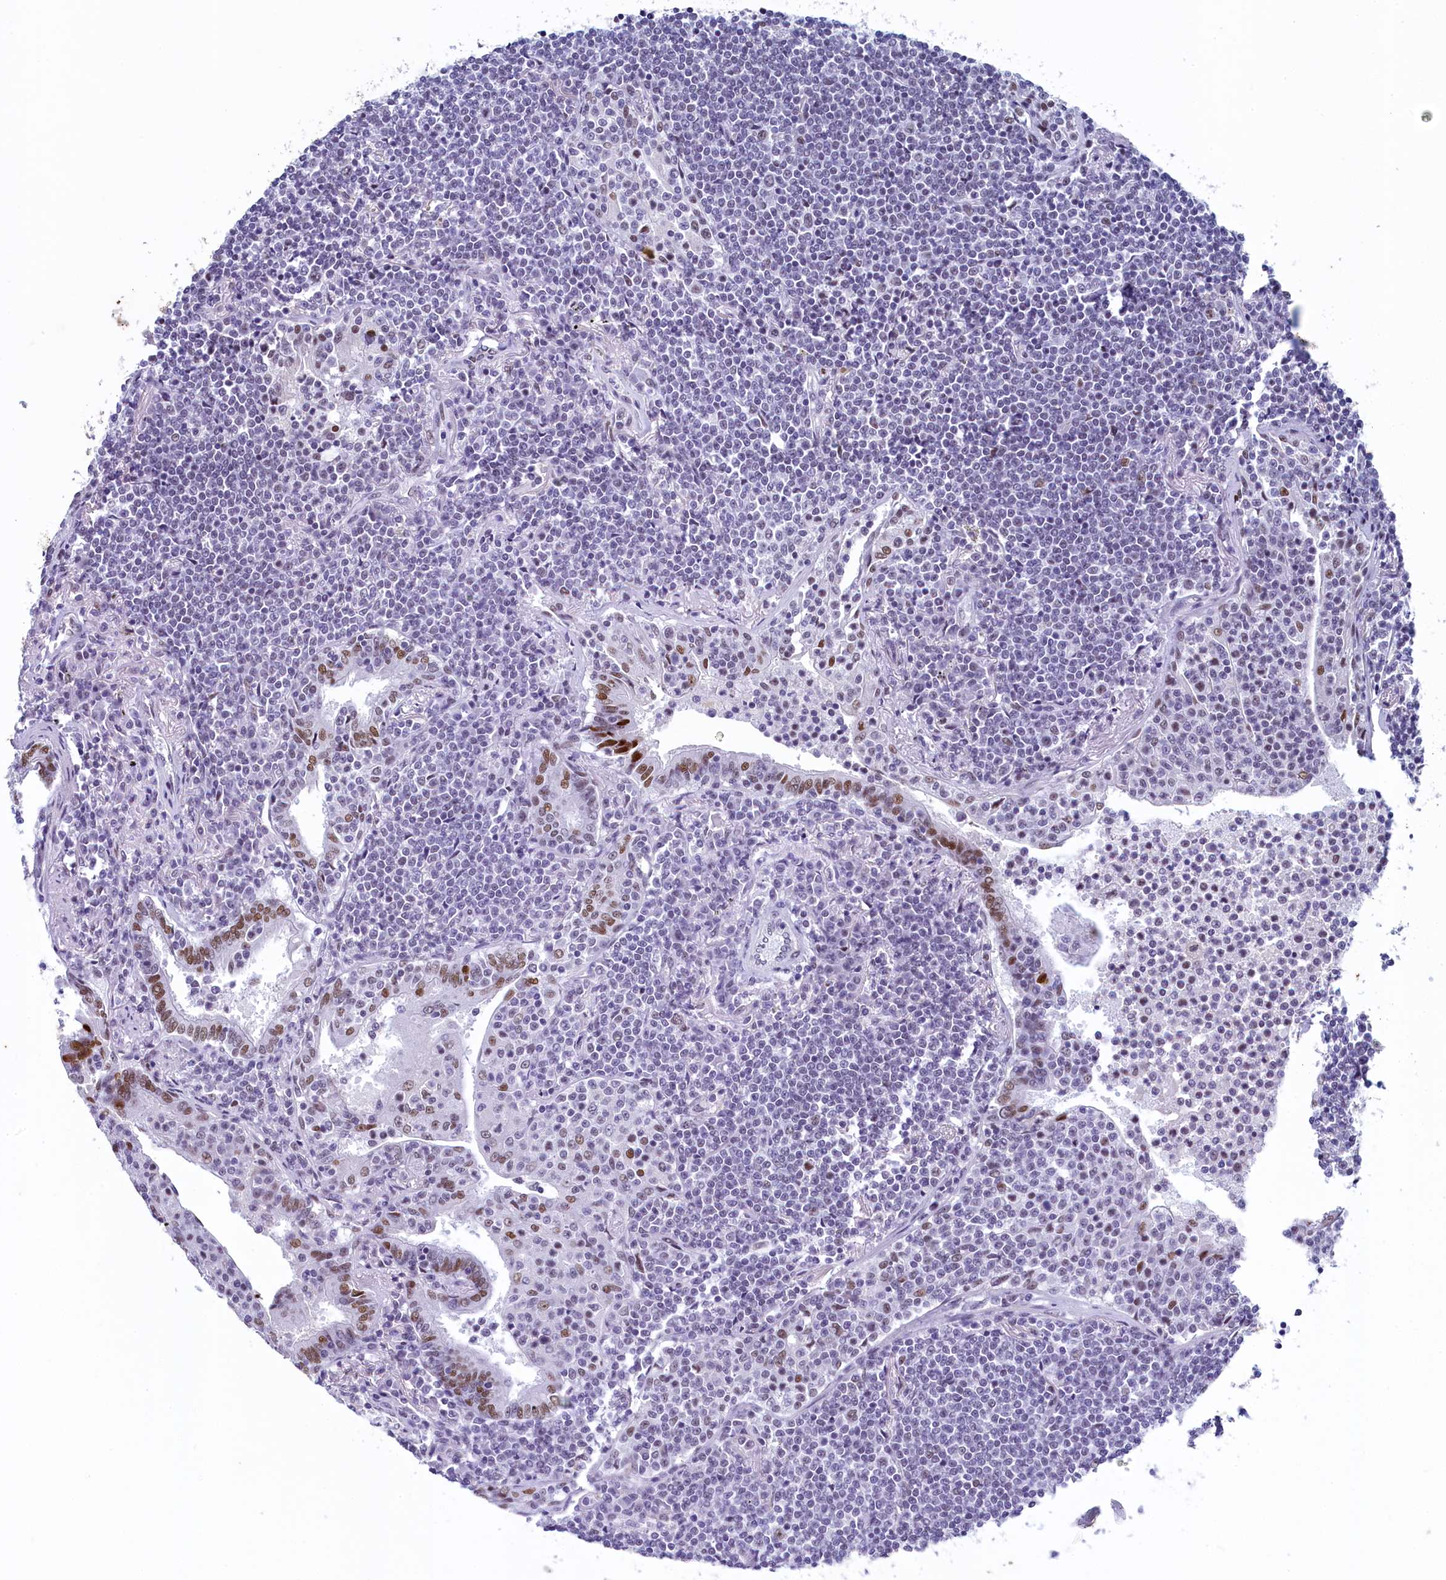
{"staining": {"intensity": "negative", "quantity": "none", "location": "none"}, "tissue": "lymphoma", "cell_type": "Tumor cells", "image_type": "cancer", "snomed": [{"axis": "morphology", "description": "Malignant lymphoma, non-Hodgkin's type, Low grade"}, {"axis": "topography", "description": "Lung"}], "caption": "Histopathology image shows no protein staining in tumor cells of lymphoma tissue.", "gene": "SUGP2", "patient": {"sex": "female", "age": 71}}